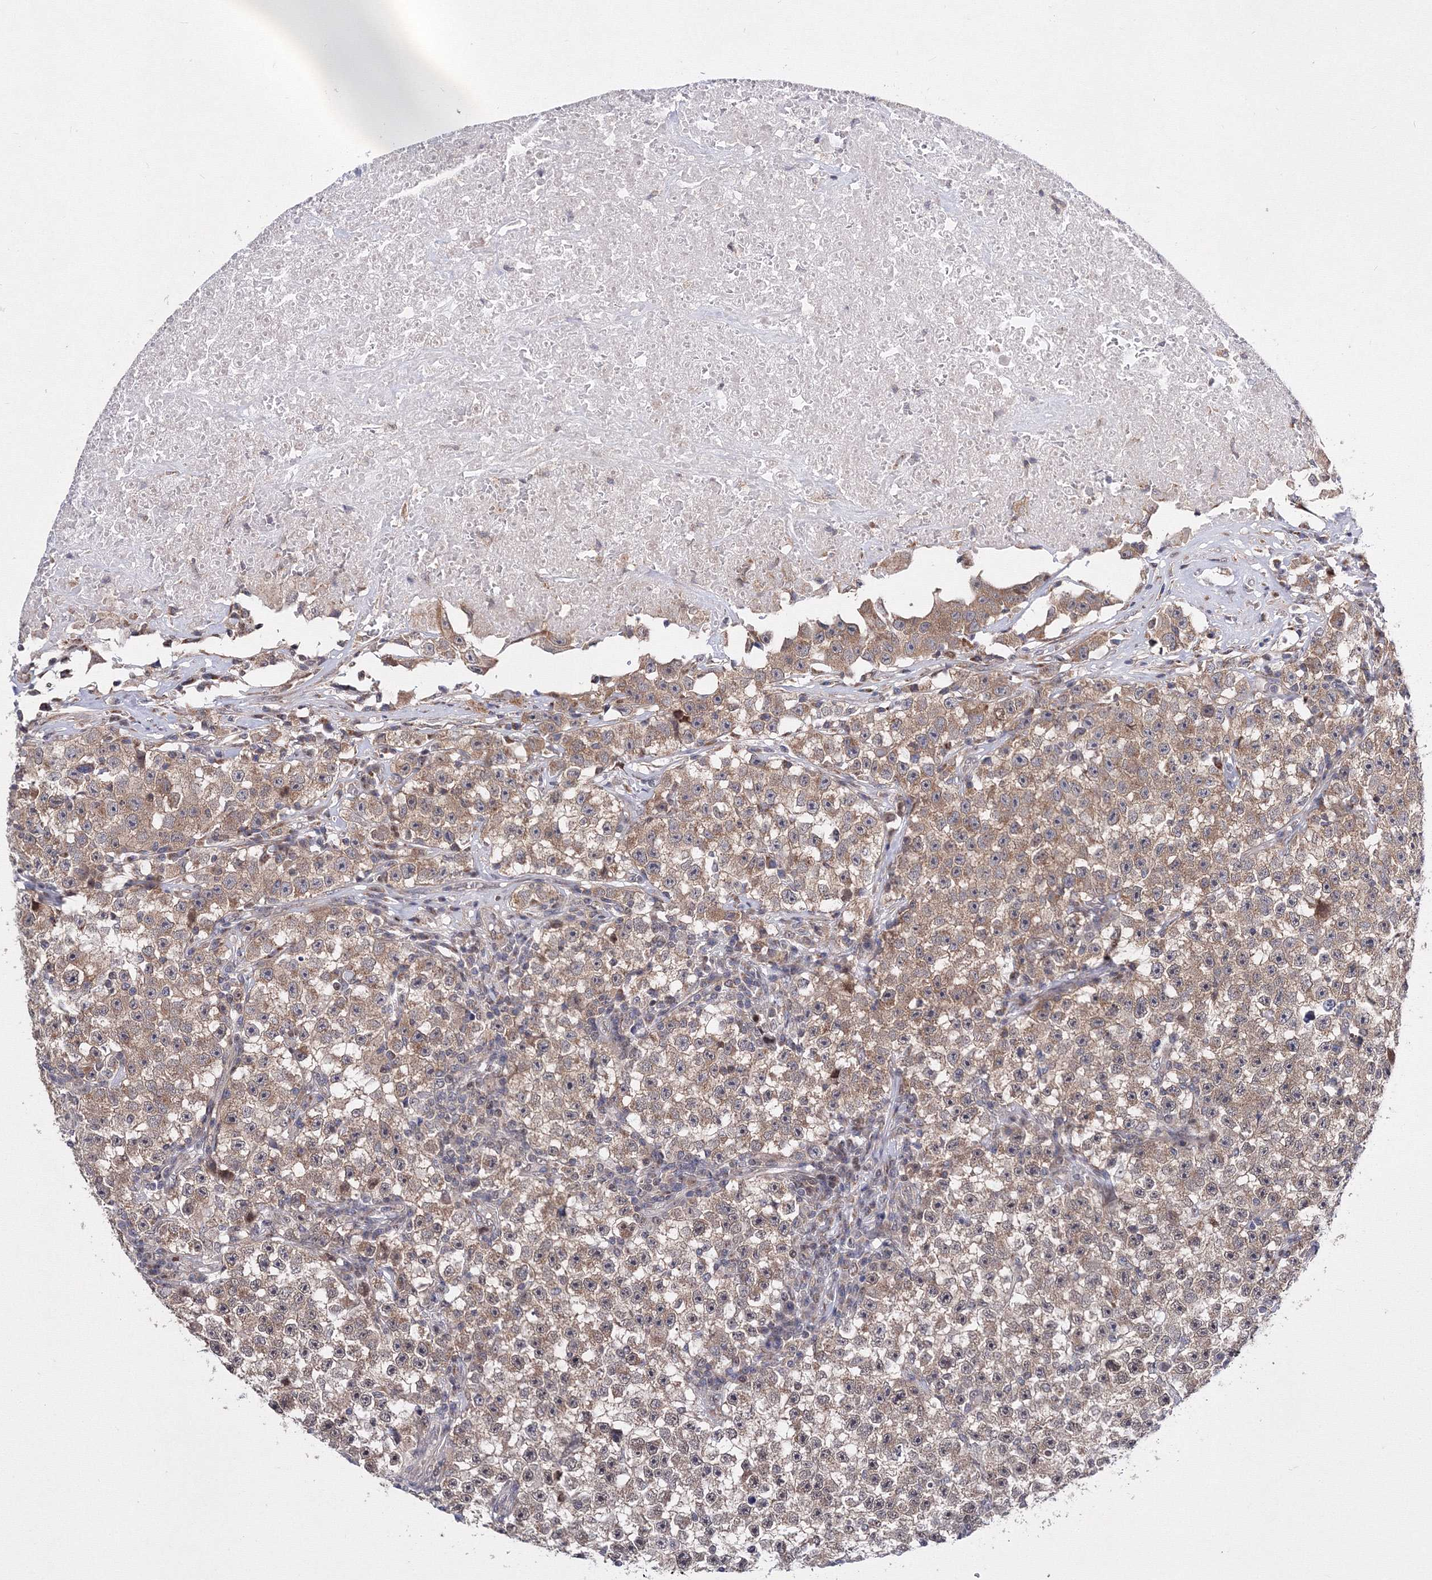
{"staining": {"intensity": "moderate", "quantity": "25%-75%", "location": "cytoplasmic/membranous"}, "tissue": "testis cancer", "cell_type": "Tumor cells", "image_type": "cancer", "snomed": [{"axis": "morphology", "description": "Seminoma, NOS"}, {"axis": "topography", "description": "Testis"}], "caption": "IHC (DAB (3,3'-diaminobenzidine)) staining of testis seminoma demonstrates moderate cytoplasmic/membranous protein expression in approximately 25%-75% of tumor cells. (brown staining indicates protein expression, while blue staining denotes nuclei).", "gene": "GPN1", "patient": {"sex": "male", "age": 22}}